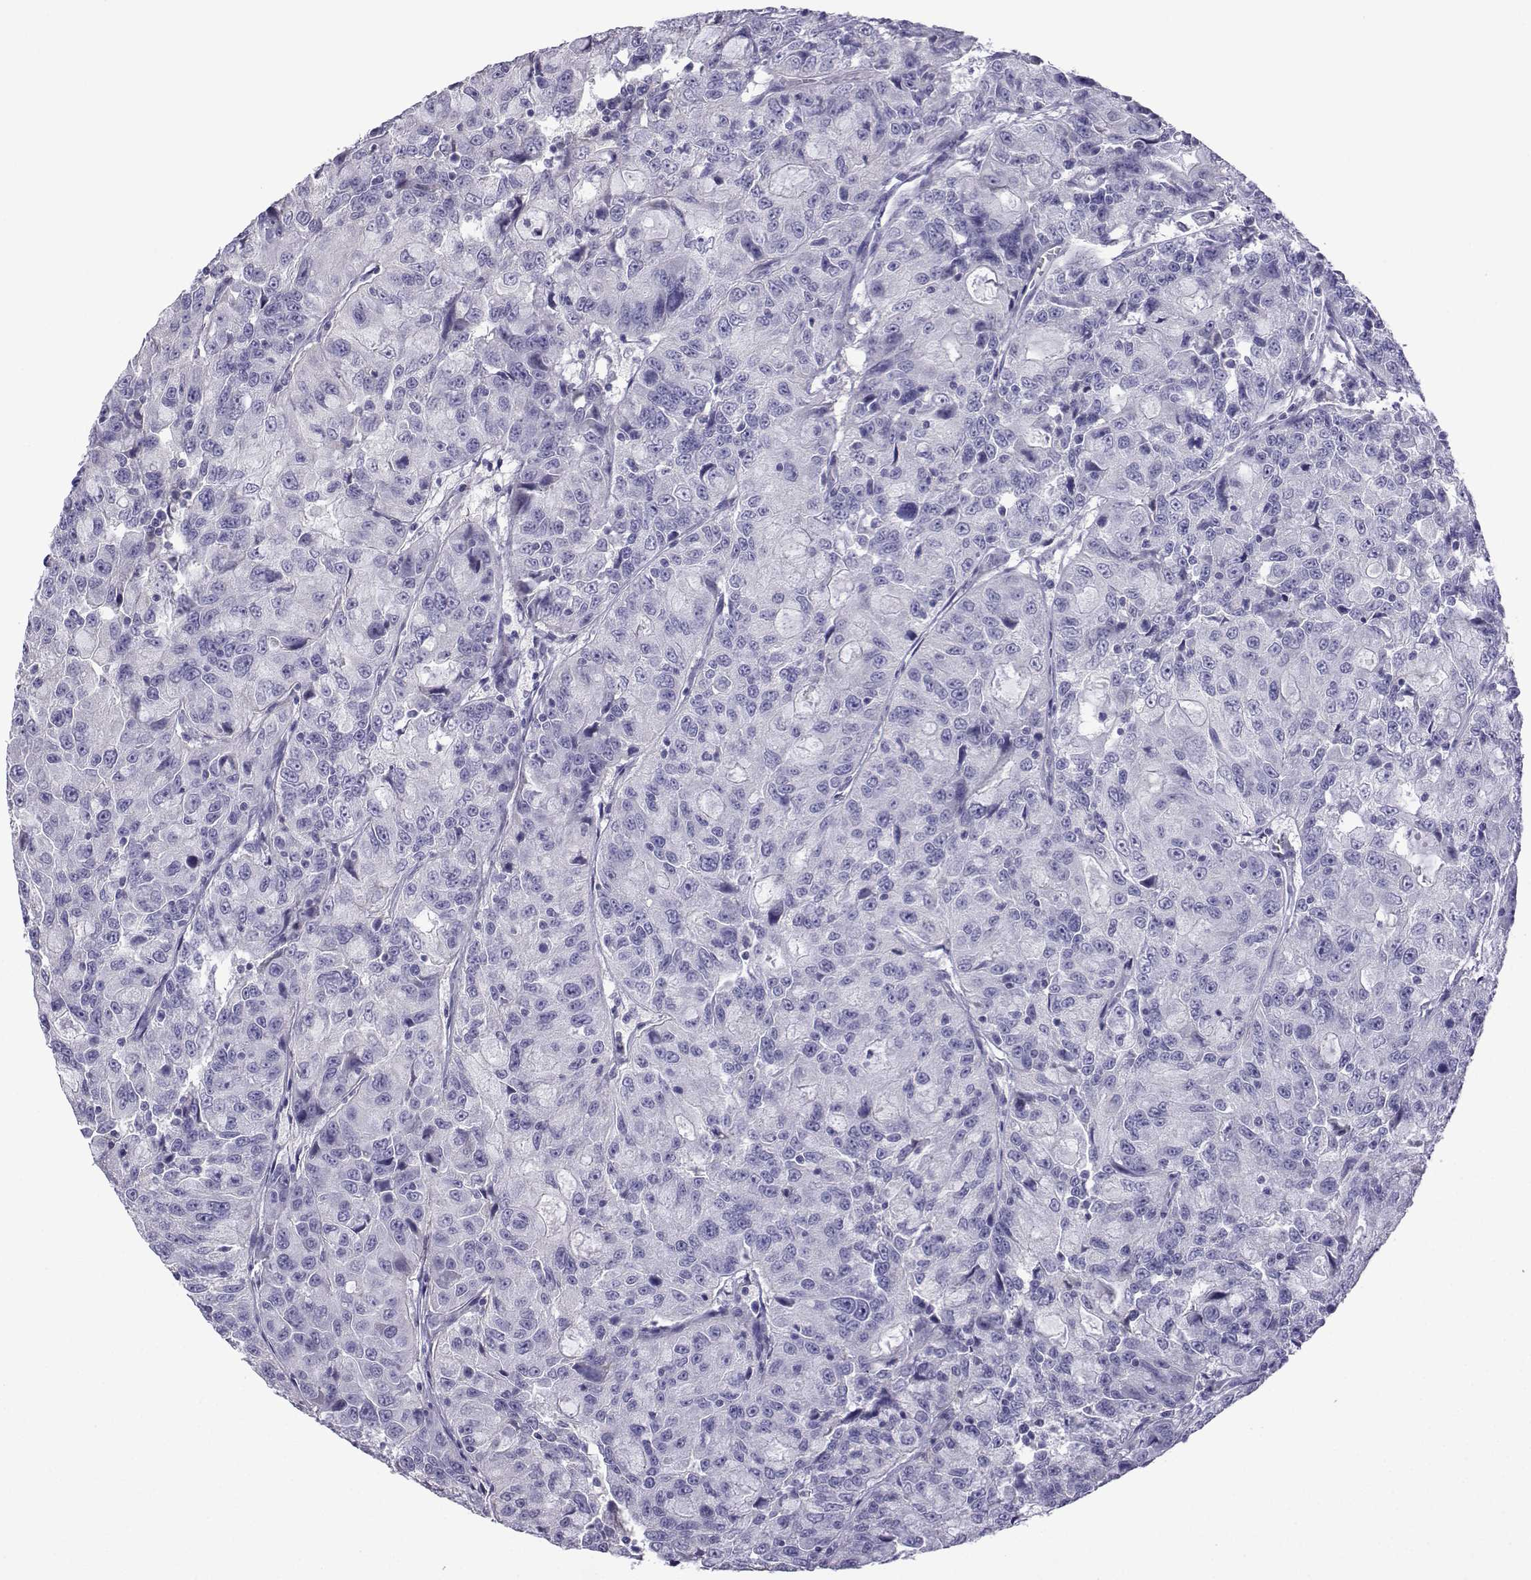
{"staining": {"intensity": "negative", "quantity": "none", "location": "none"}, "tissue": "urothelial cancer", "cell_type": "Tumor cells", "image_type": "cancer", "snomed": [{"axis": "morphology", "description": "Urothelial carcinoma, NOS"}, {"axis": "morphology", "description": "Urothelial carcinoma, High grade"}, {"axis": "topography", "description": "Urinary bladder"}], "caption": "Image shows no protein expression in tumor cells of urothelial carcinoma (high-grade) tissue.", "gene": "CFAP70", "patient": {"sex": "female", "age": 73}}